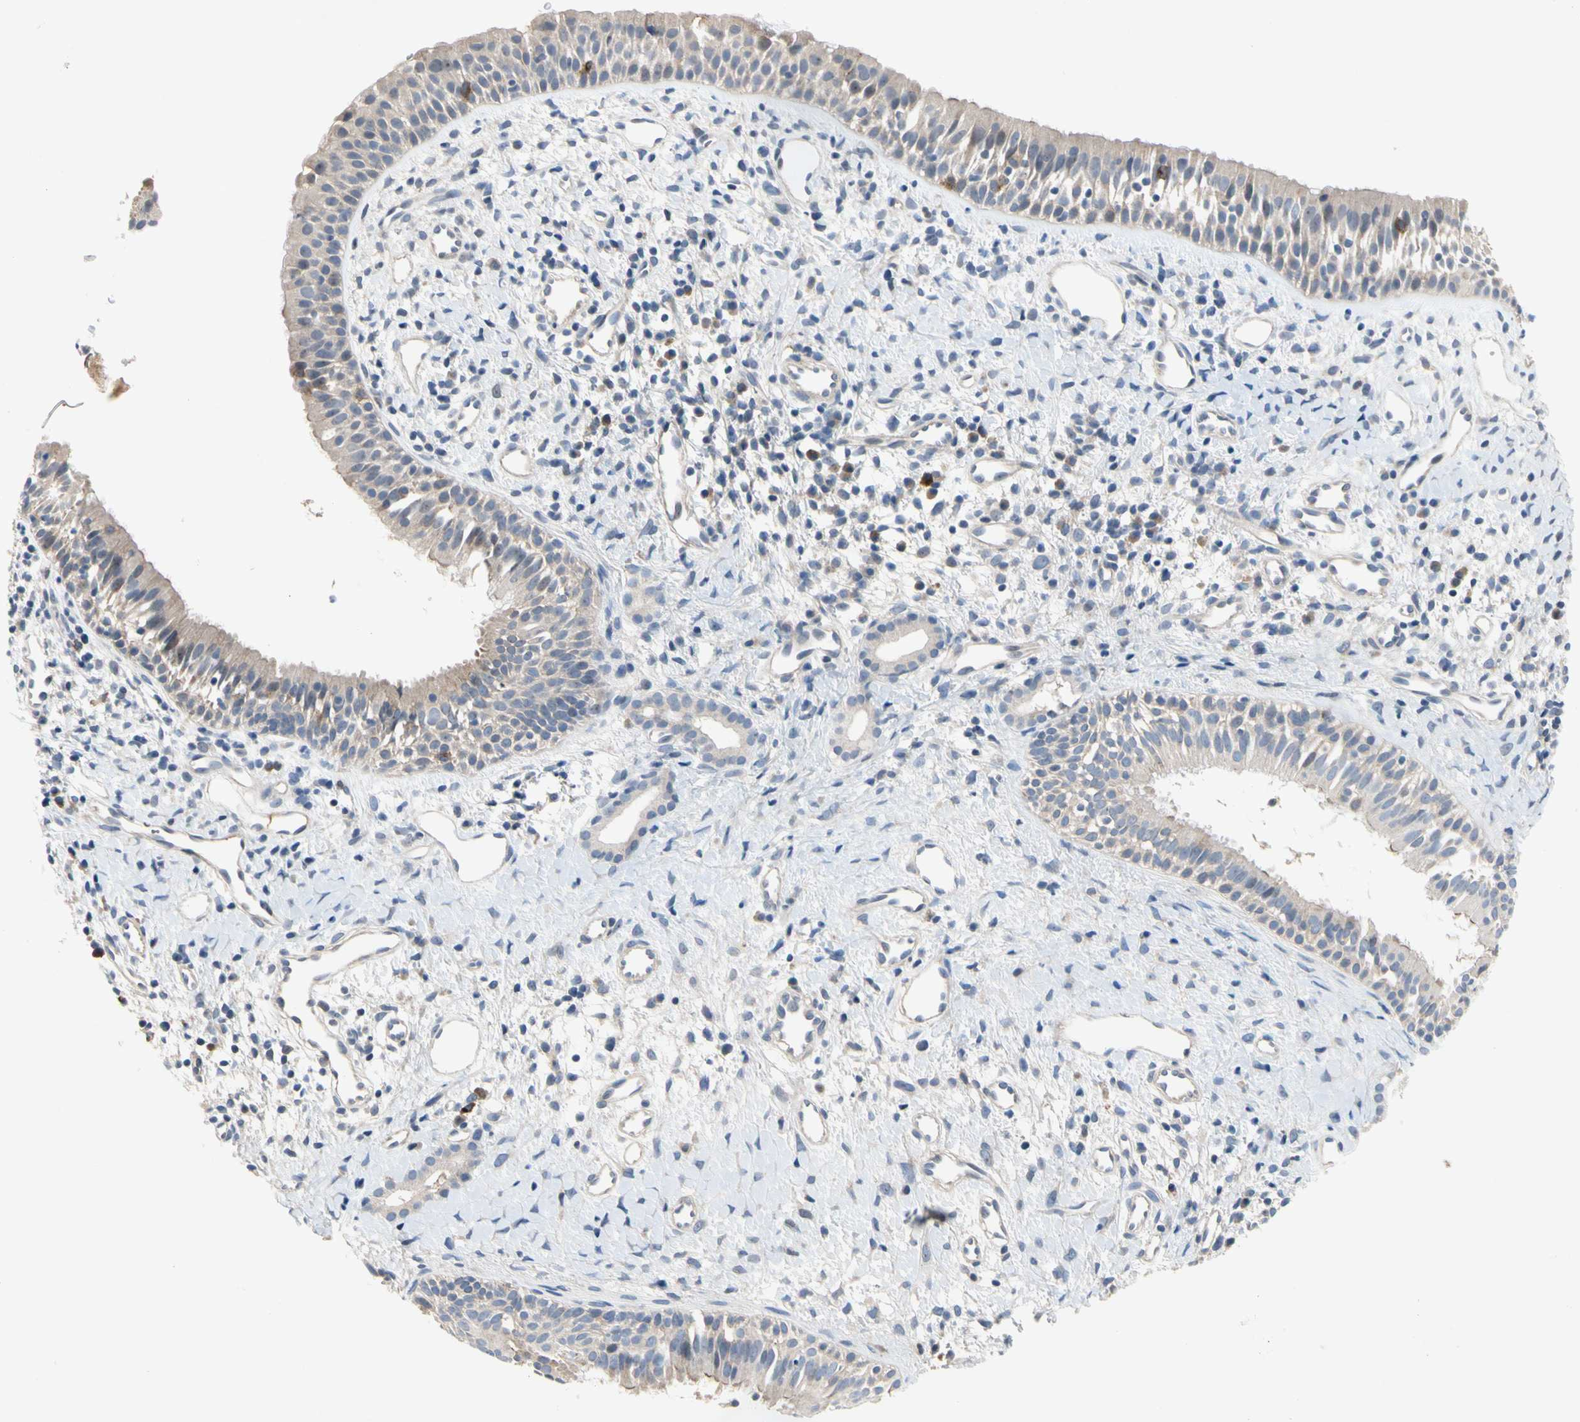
{"staining": {"intensity": "weak", "quantity": "25%-75%", "location": "cytoplasmic/membranous"}, "tissue": "nasopharynx", "cell_type": "Respiratory epithelial cells", "image_type": "normal", "snomed": [{"axis": "morphology", "description": "Normal tissue, NOS"}, {"axis": "topography", "description": "Nasopharynx"}], "caption": "A photomicrograph showing weak cytoplasmic/membranous expression in about 25%-75% of respiratory epithelial cells in normal nasopharynx, as visualized by brown immunohistochemical staining.", "gene": "GAS6", "patient": {"sex": "male", "age": 22}}